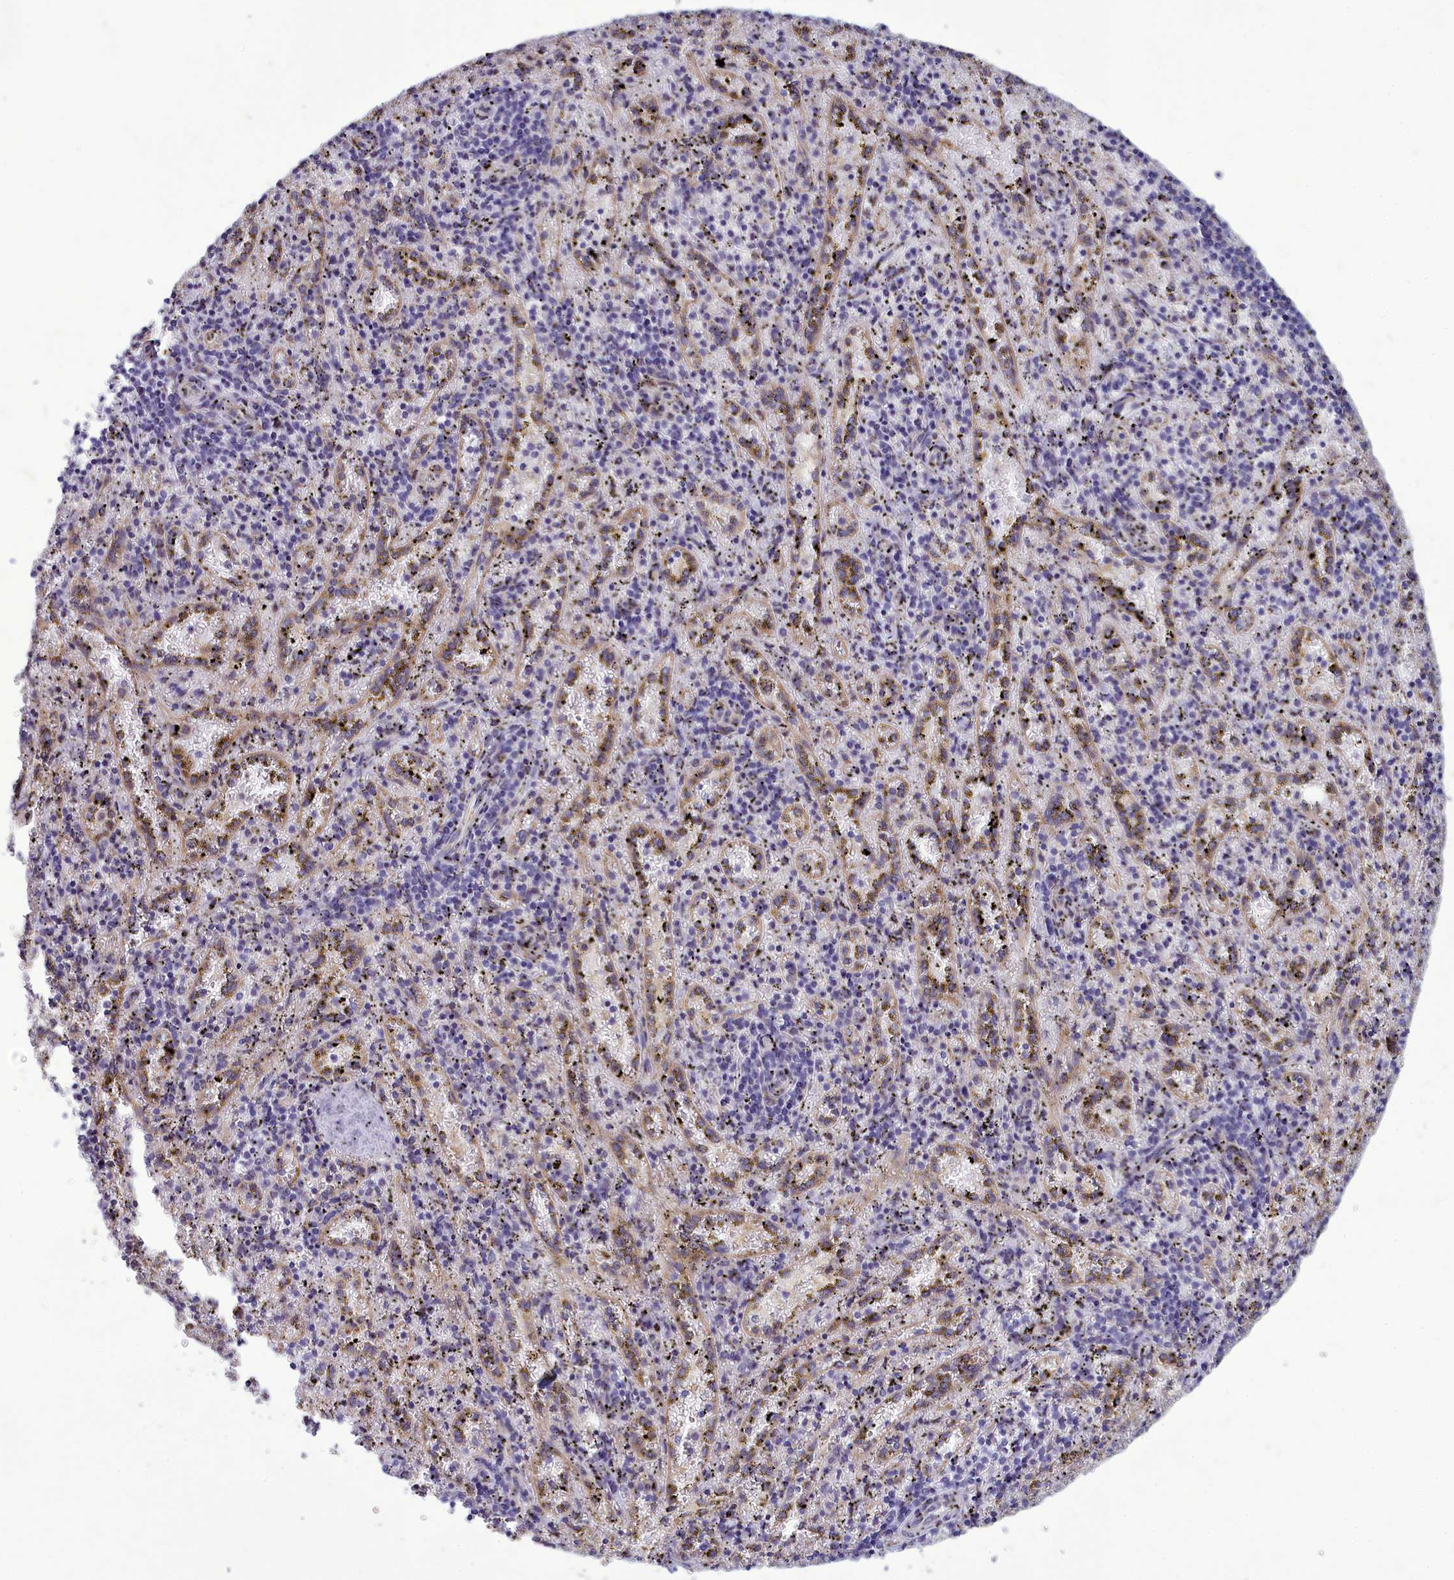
{"staining": {"intensity": "negative", "quantity": "none", "location": "none"}, "tissue": "spleen", "cell_type": "Cells in red pulp", "image_type": "normal", "snomed": [{"axis": "morphology", "description": "Normal tissue, NOS"}, {"axis": "topography", "description": "Spleen"}], "caption": "Micrograph shows no protein positivity in cells in red pulp of normal spleen. (DAB immunohistochemistry (IHC), high magnification).", "gene": "CENATAC", "patient": {"sex": "male", "age": 11}}